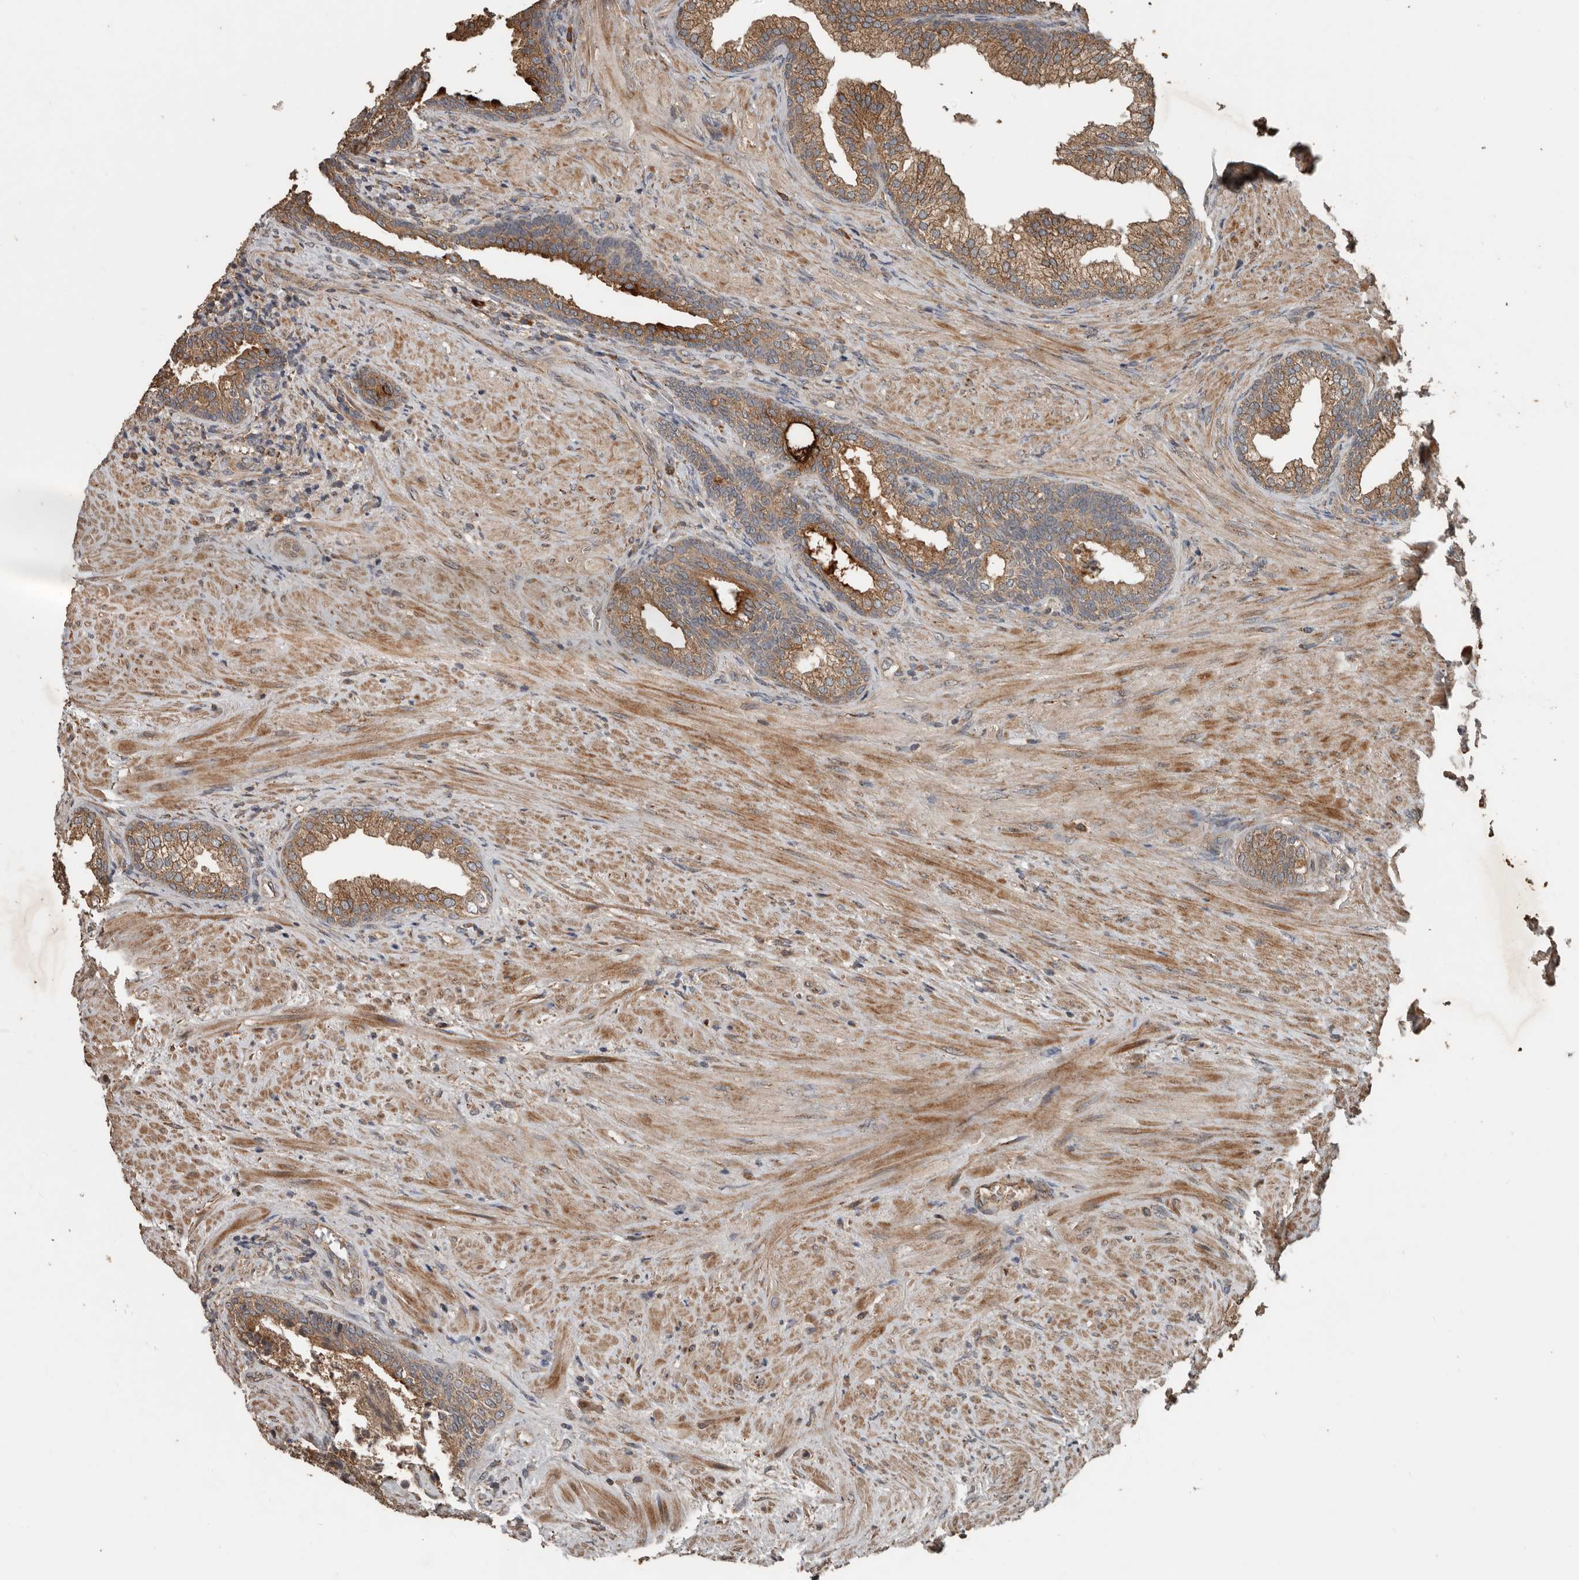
{"staining": {"intensity": "strong", "quantity": ">75%", "location": "cytoplasmic/membranous"}, "tissue": "prostate", "cell_type": "Glandular cells", "image_type": "normal", "snomed": [{"axis": "morphology", "description": "Normal tissue, NOS"}, {"axis": "topography", "description": "Prostate"}], "caption": "Strong cytoplasmic/membranous expression for a protein is present in about >75% of glandular cells of normal prostate using immunohistochemistry.", "gene": "RNF207", "patient": {"sex": "male", "age": 76}}